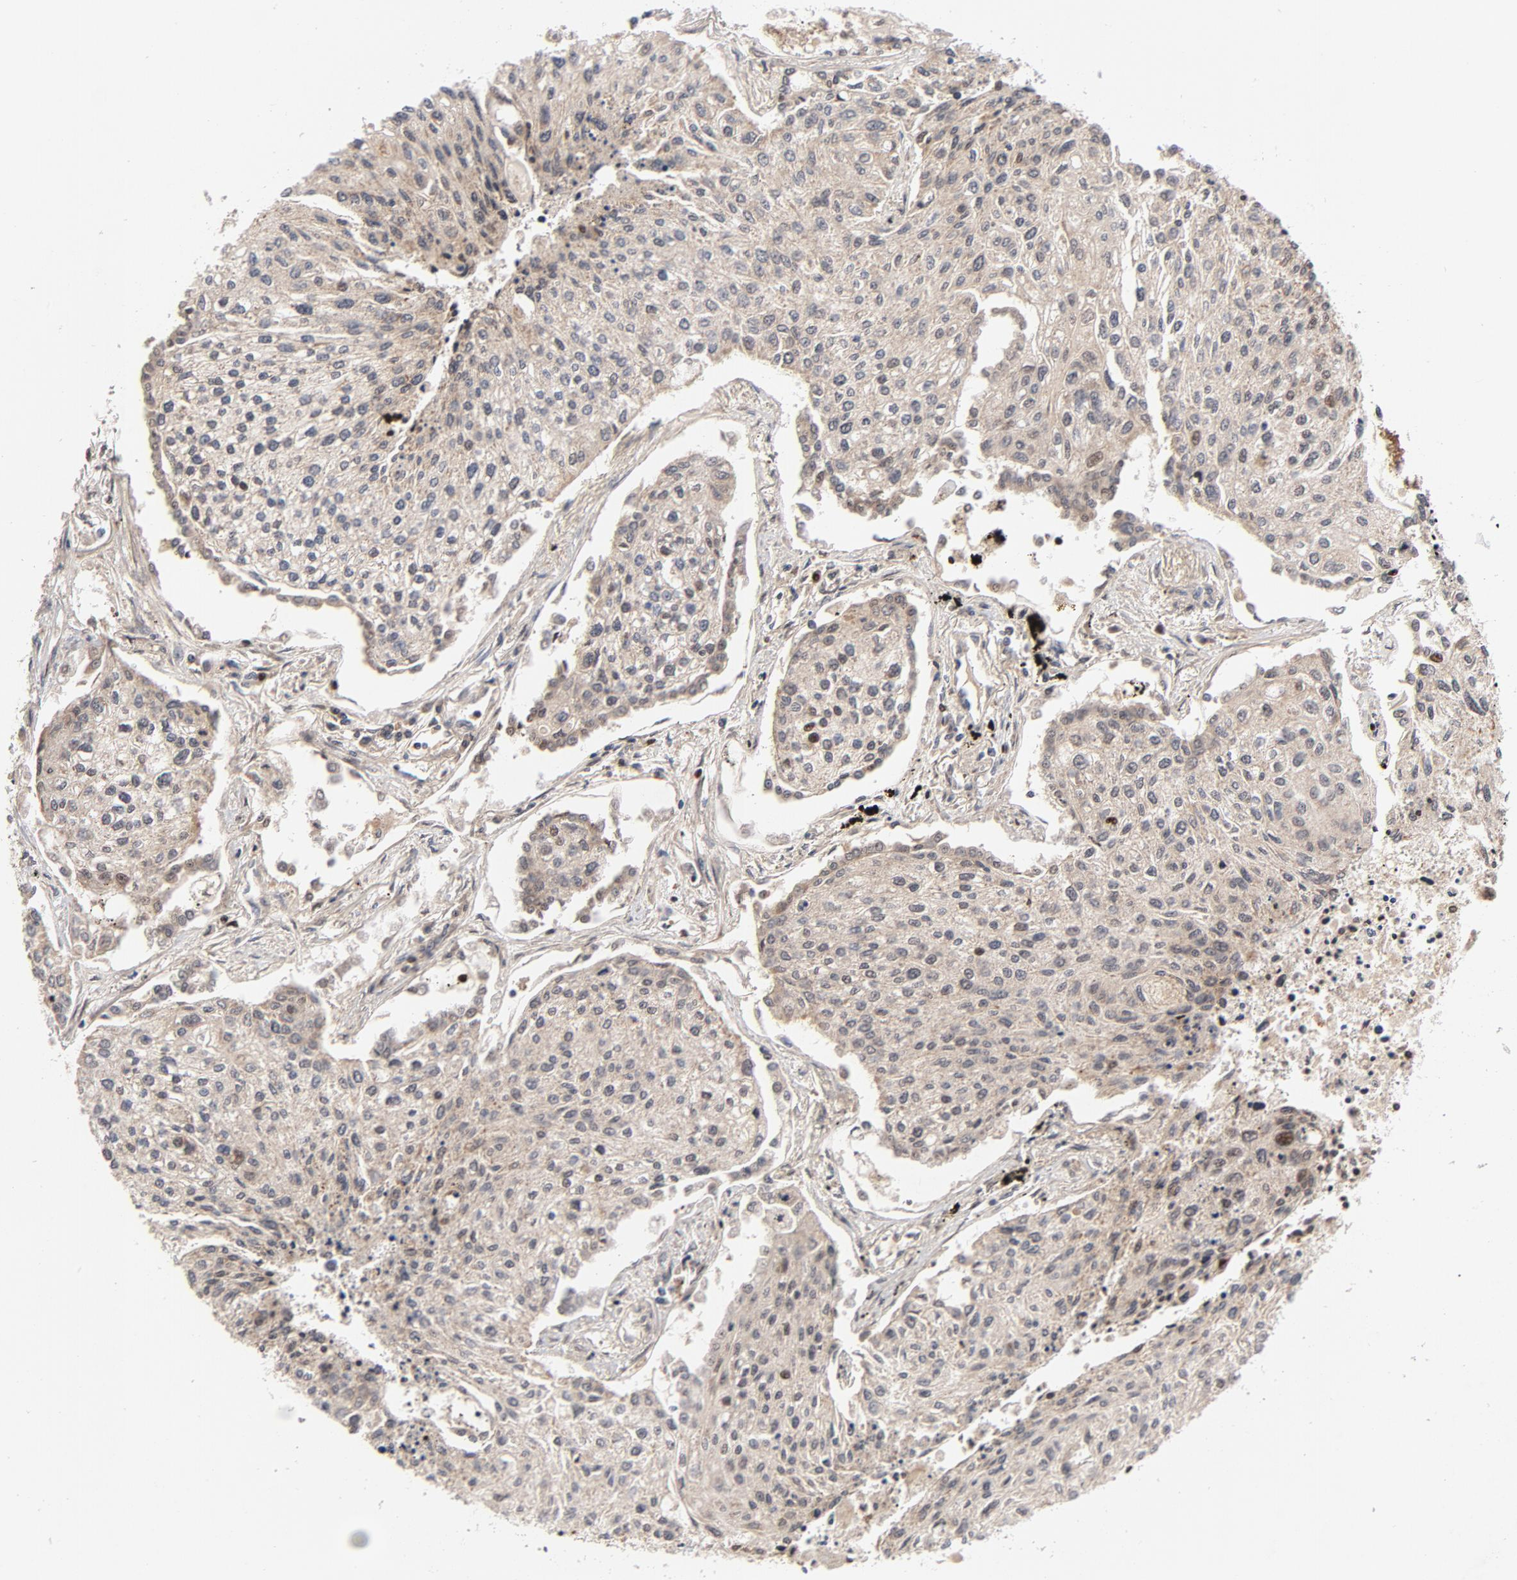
{"staining": {"intensity": "weak", "quantity": ">75%", "location": "cytoplasmic/membranous"}, "tissue": "lung cancer", "cell_type": "Tumor cells", "image_type": "cancer", "snomed": [{"axis": "morphology", "description": "Squamous cell carcinoma, NOS"}, {"axis": "topography", "description": "Lung"}], "caption": "Immunohistochemical staining of human lung cancer (squamous cell carcinoma) reveals low levels of weak cytoplasmic/membranous protein expression in approximately >75% of tumor cells. The staining is performed using DAB brown chromogen to label protein expression. The nuclei are counter-stained blue using hematoxylin.", "gene": "DNAAF2", "patient": {"sex": "male", "age": 75}}